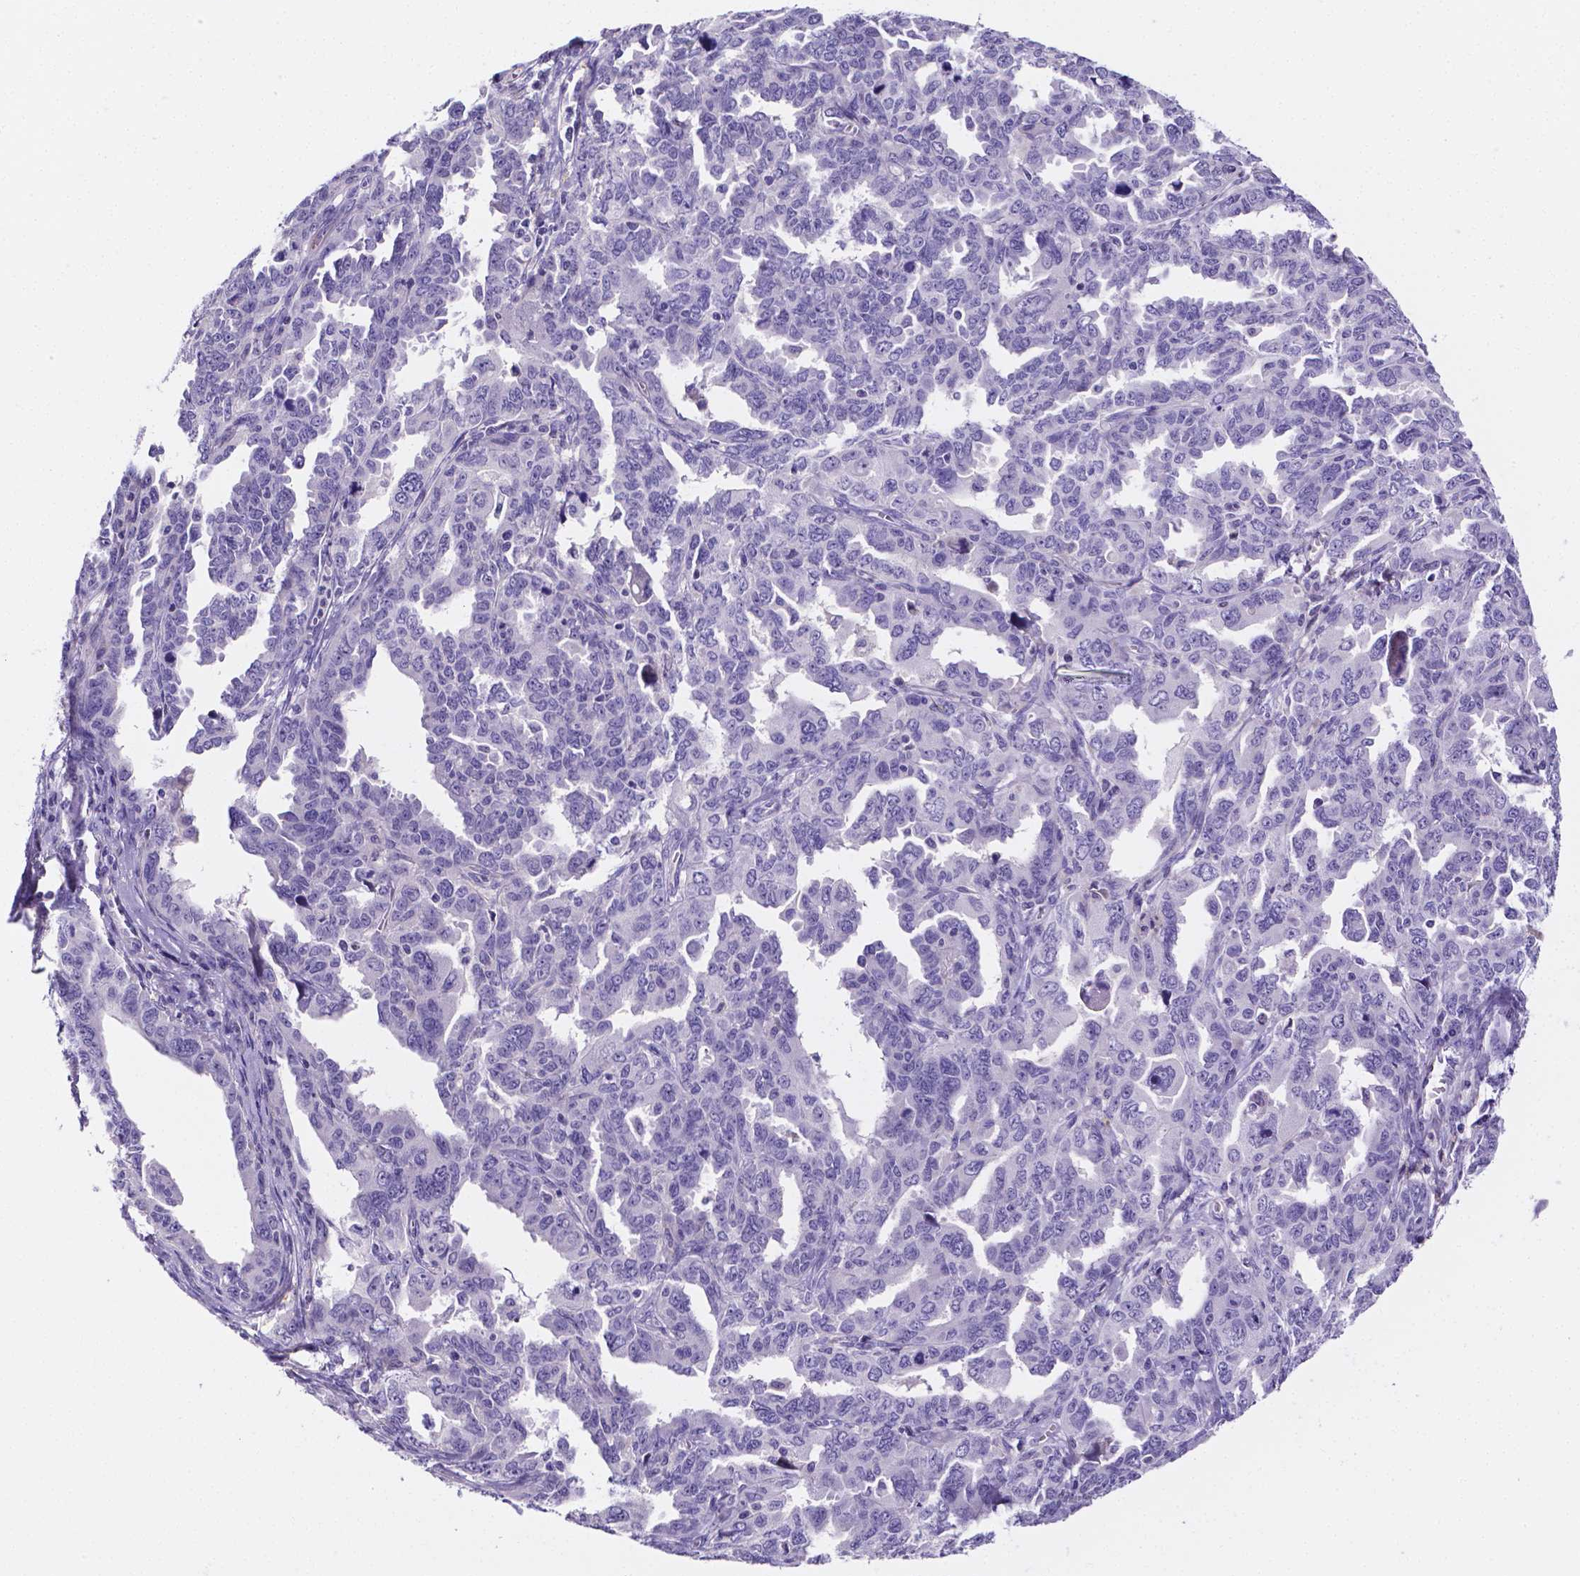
{"staining": {"intensity": "negative", "quantity": "none", "location": "none"}, "tissue": "ovarian cancer", "cell_type": "Tumor cells", "image_type": "cancer", "snomed": [{"axis": "morphology", "description": "Adenocarcinoma, NOS"}, {"axis": "morphology", "description": "Carcinoma, endometroid"}, {"axis": "topography", "description": "Ovary"}], "caption": "A micrograph of human ovarian cancer is negative for staining in tumor cells.", "gene": "NRGN", "patient": {"sex": "female", "age": 72}}